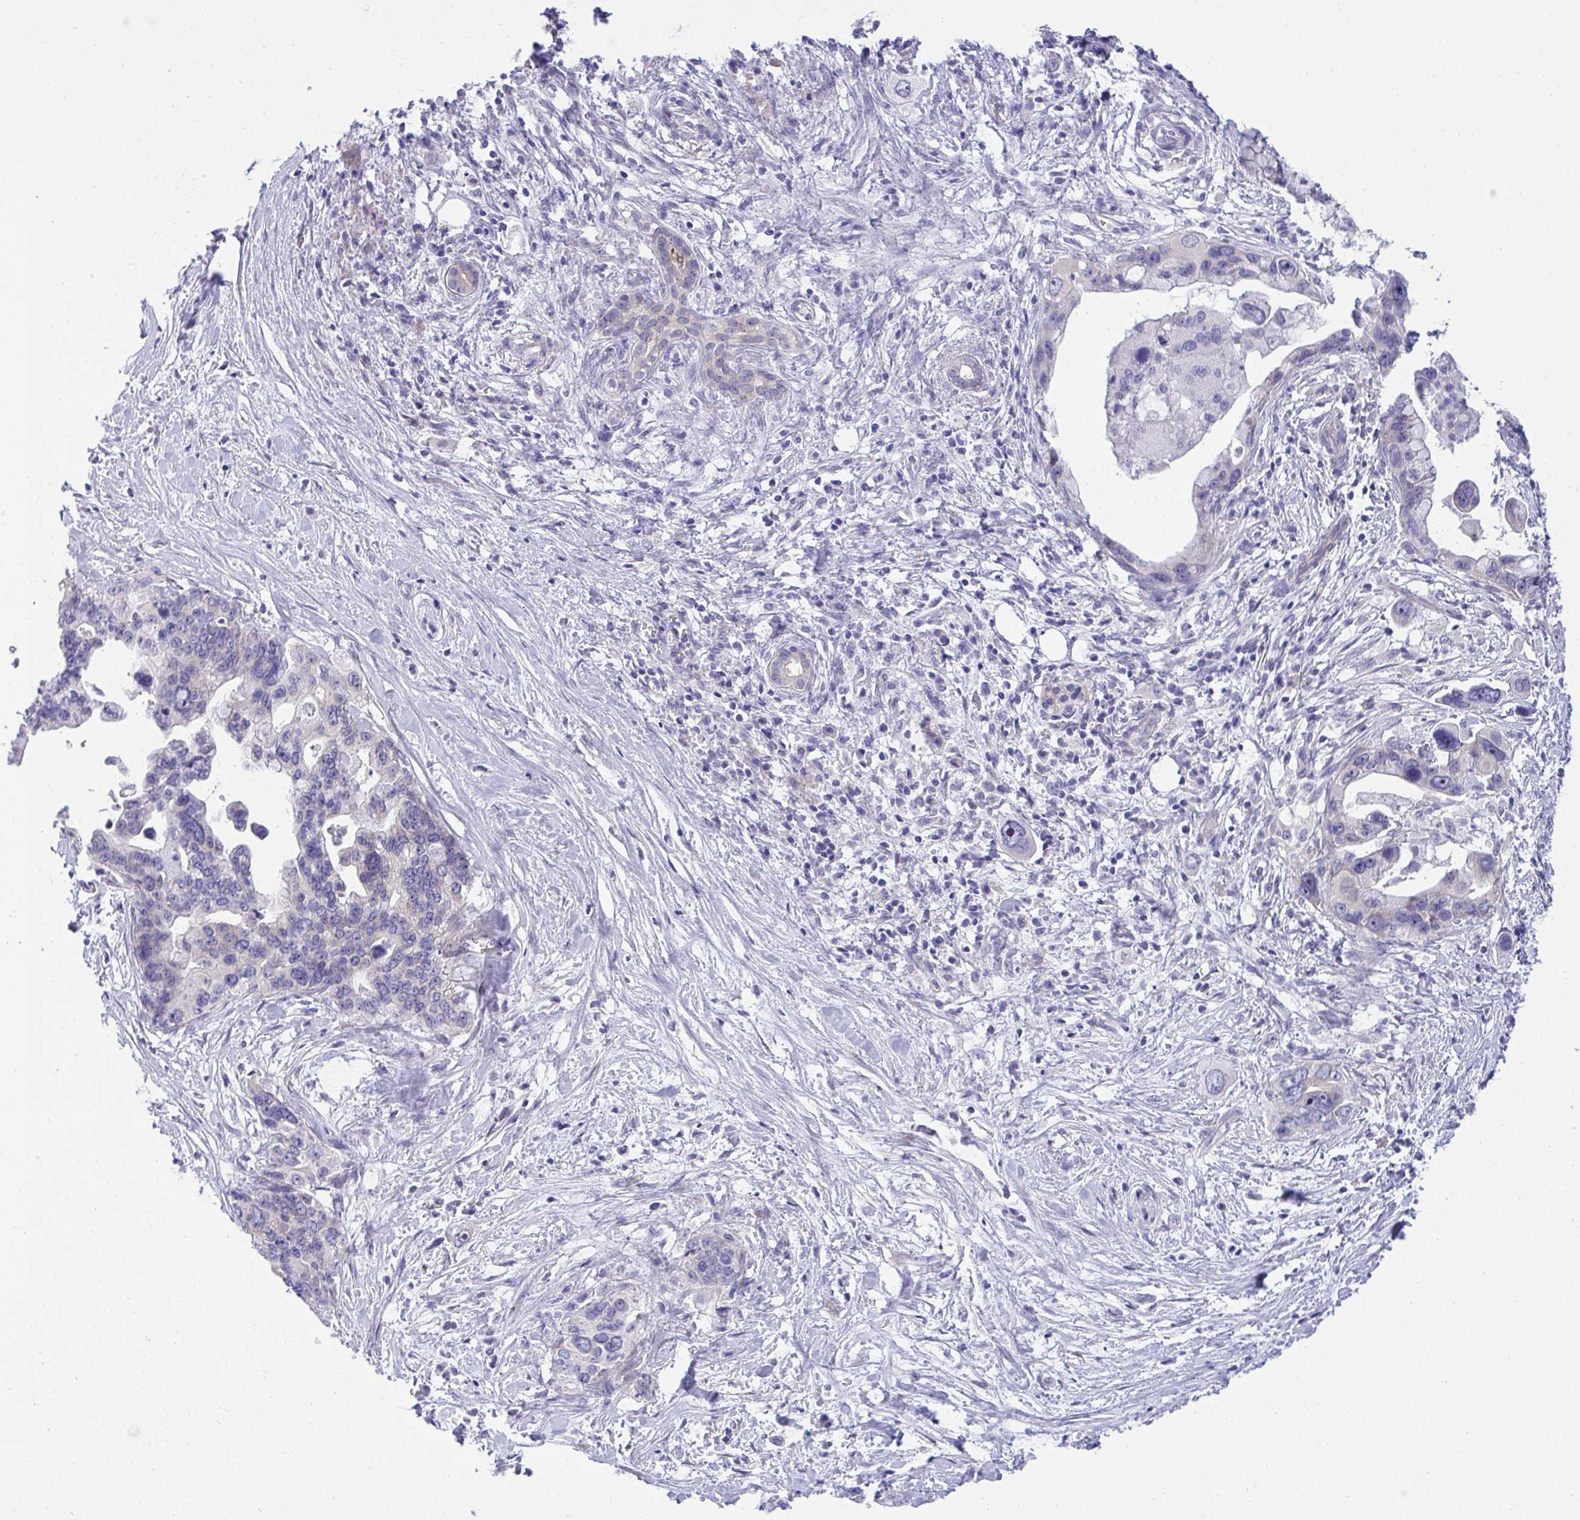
{"staining": {"intensity": "negative", "quantity": "none", "location": "none"}, "tissue": "pancreatic cancer", "cell_type": "Tumor cells", "image_type": "cancer", "snomed": [{"axis": "morphology", "description": "Adenocarcinoma, NOS"}, {"axis": "topography", "description": "Pancreas"}], "caption": "Immunohistochemical staining of human pancreatic adenocarcinoma exhibits no significant positivity in tumor cells.", "gene": "VGLL3", "patient": {"sex": "female", "age": 83}}